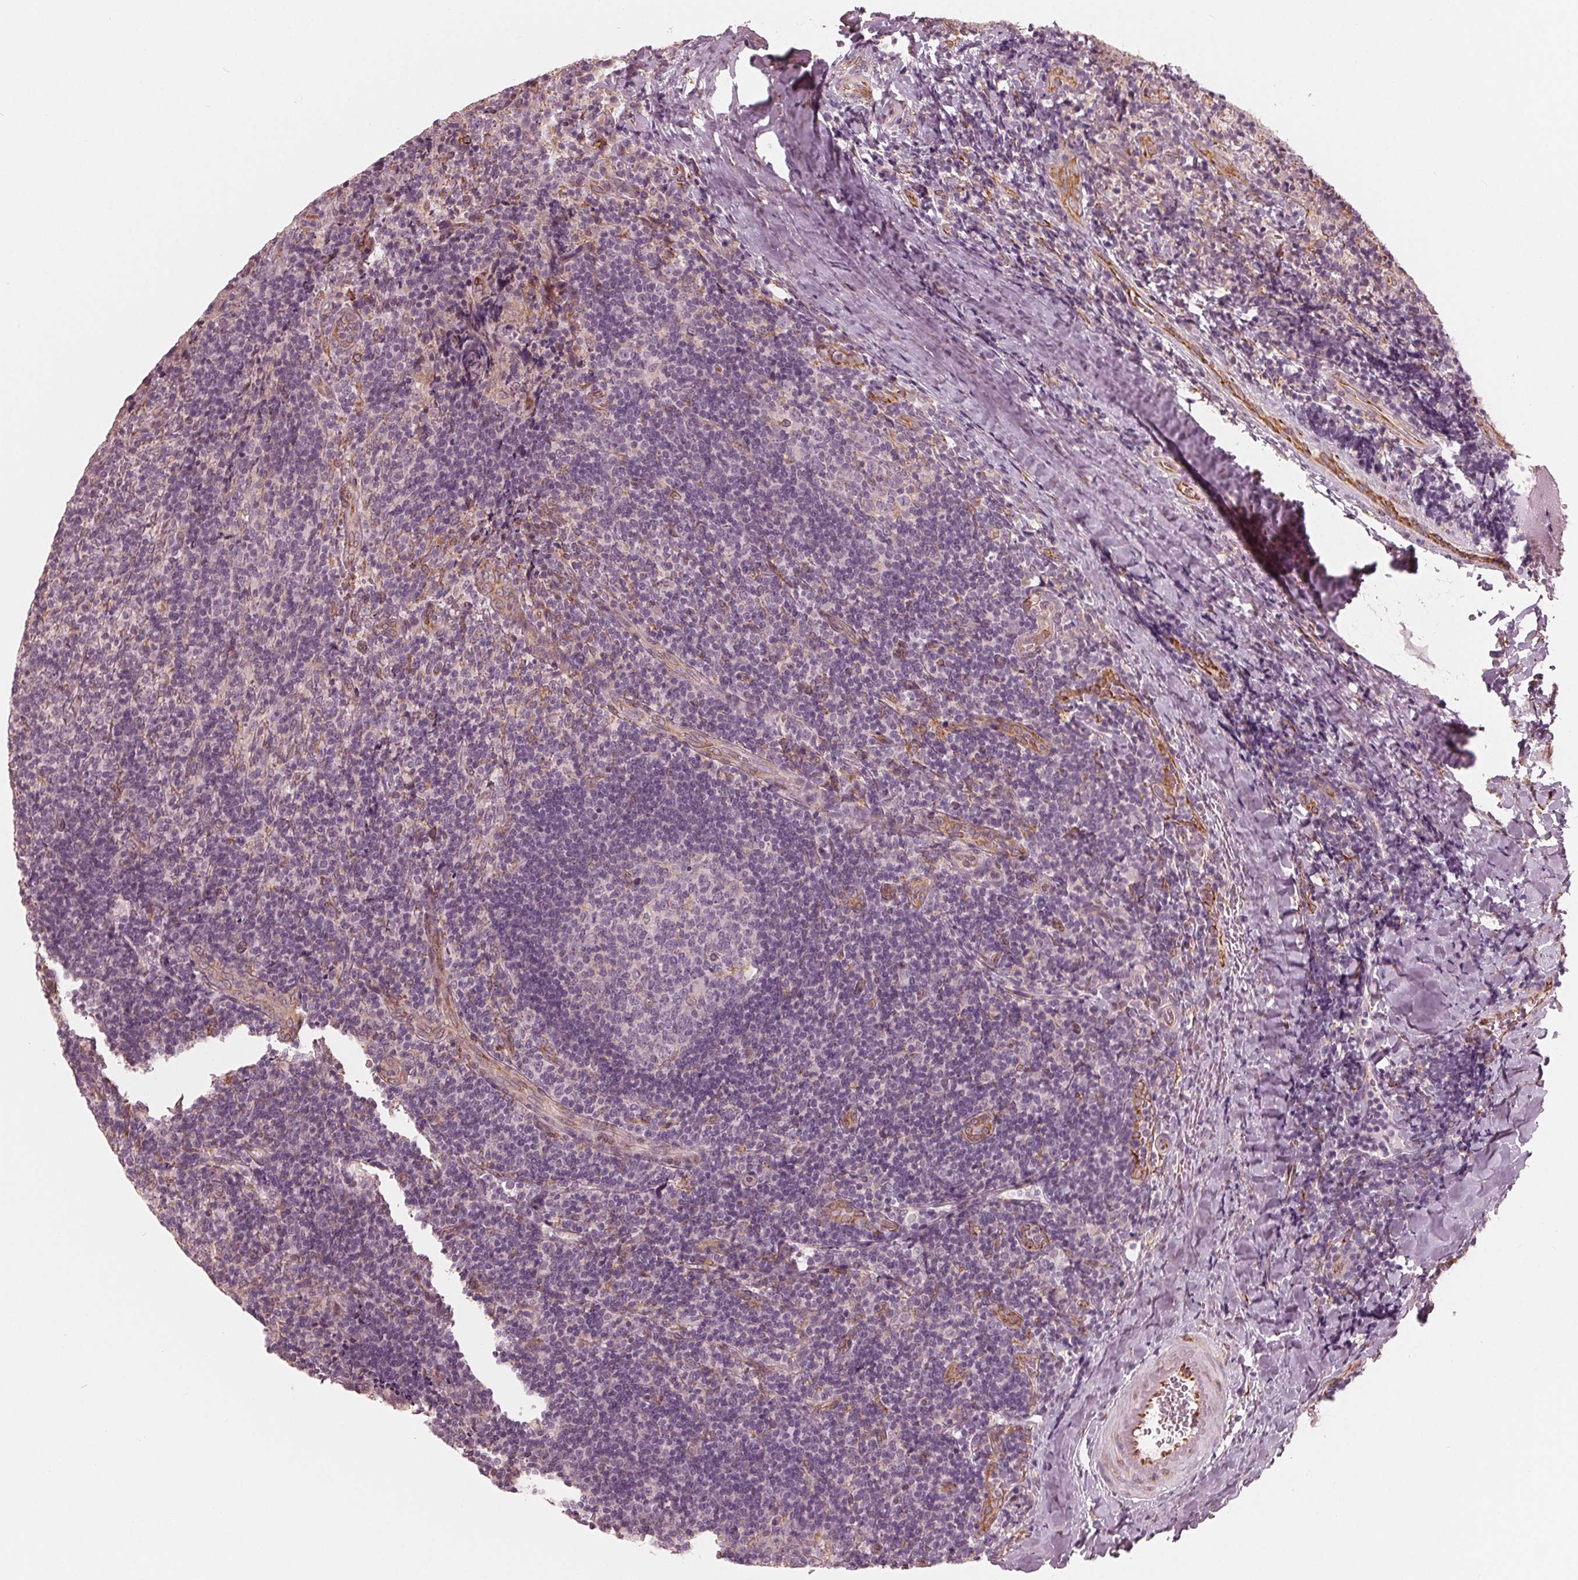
{"staining": {"intensity": "weak", "quantity": "<25%", "location": "cytoplasmic/membranous"}, "tissue": "tonsil", "cell_type": "Germinal center cells", "image_type": "normal", "snomed": [{"axis": "morphology", "description": "Normal tissue, NOS"}, {"axis": "topography", "description": "Tonsil"}], "caption": "Germinal center cells show no significant expression in unremarkable tonsil. The staining was performed using DAB (3,3'-diaminobenzidine) to visualize the protein expression in brown, while the nuclei were stained in blue with hematoxylin (Magnification: 20x).", "gene": "IKBIP", "patient": {"sex": "male", "age": 17}}